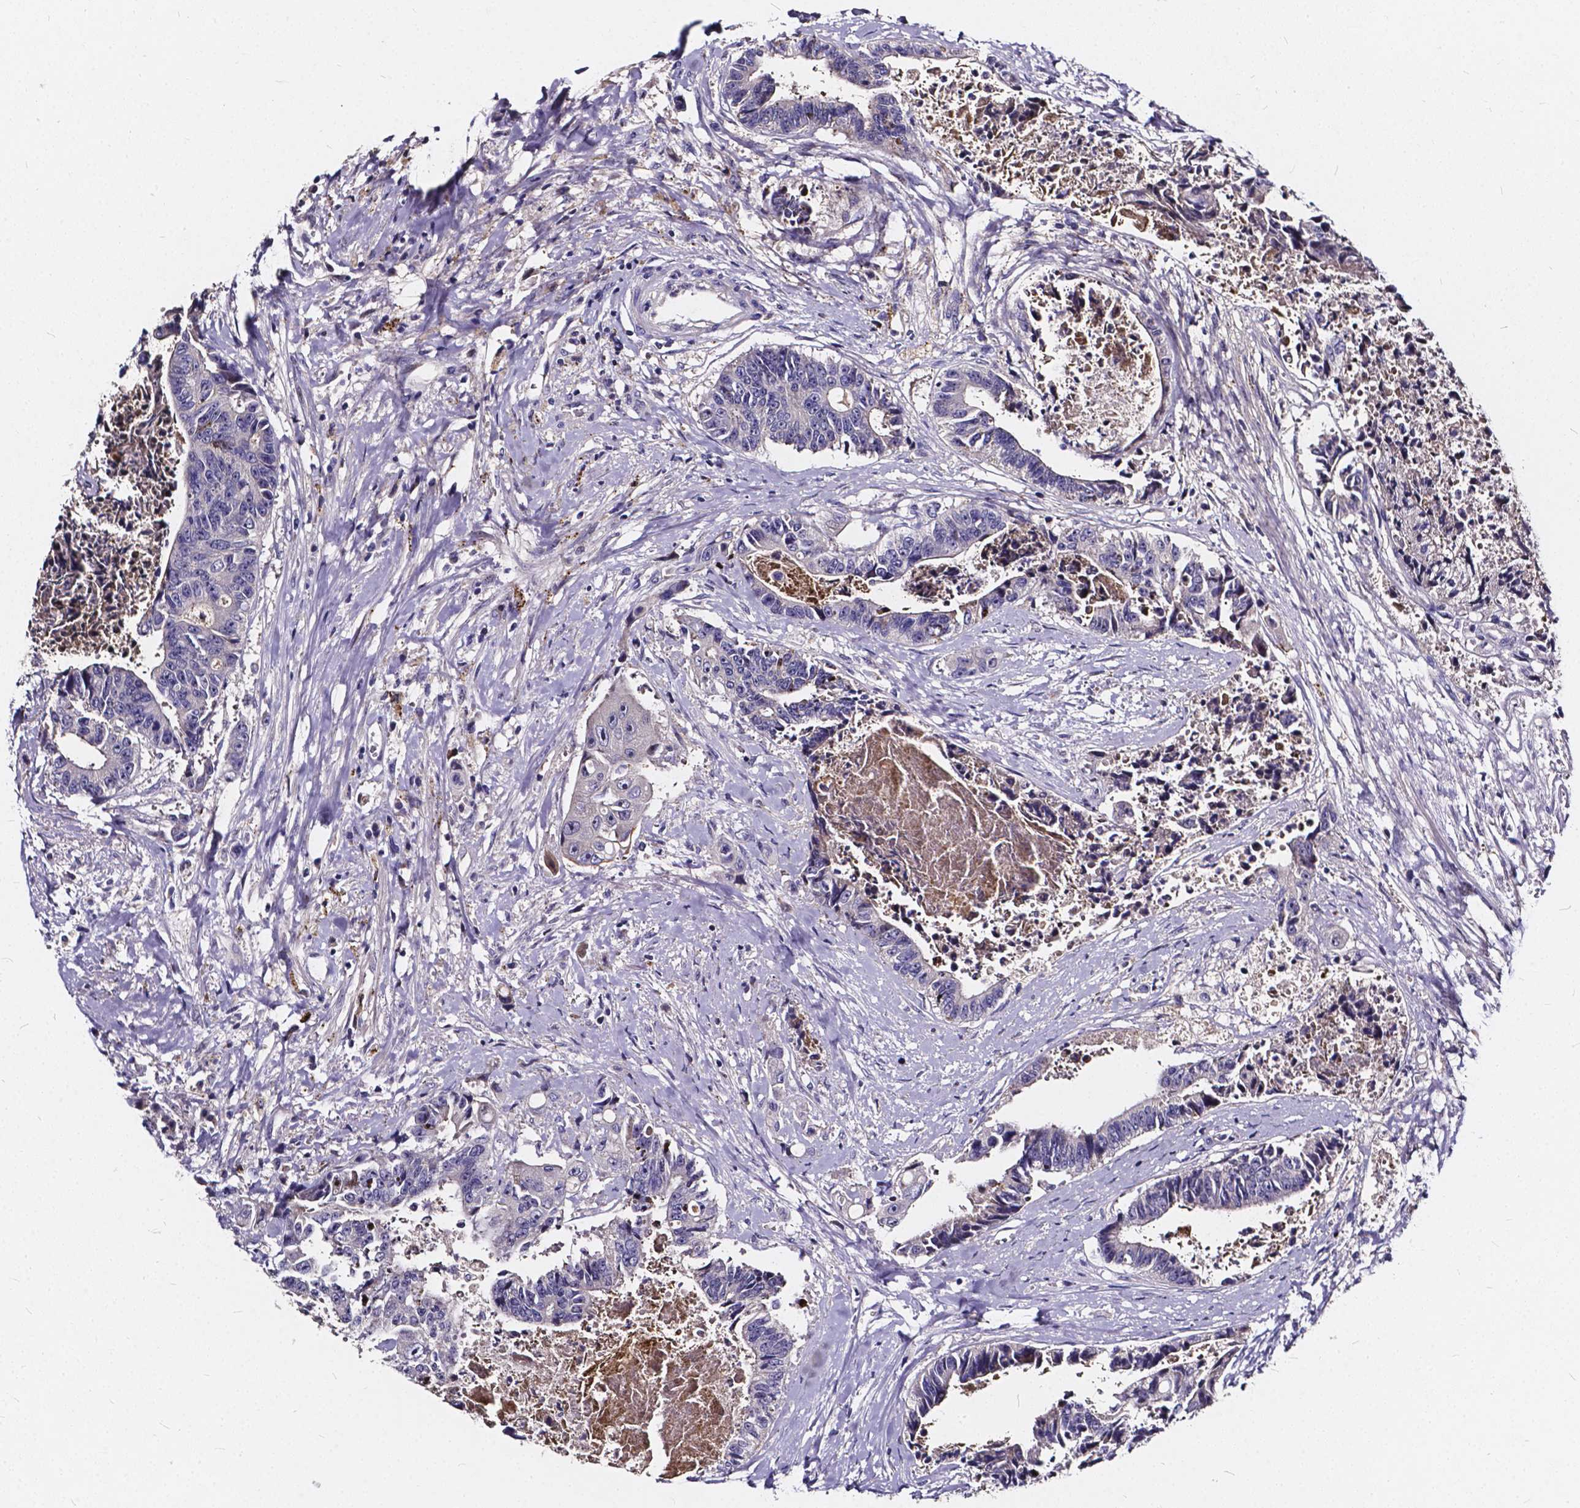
{"staining": {"intensity": "negative", "quantity": "none", "location": "none"}, "tissue": "colorectal cancer", "cell_type": "Tumor cells", "image_type": "cancer", "snomed": [{"axis": "morphology", "description": "Adenocarcinoma, NOS"}, {"axis": "topography", "description": "Rectum"}], "caption": "A micrograph of human colorectal adenocarcinoma is negative for staining in tumor cells.", "gene": "SOWAHA", "patient": {"sex": "male", "age": 54}}